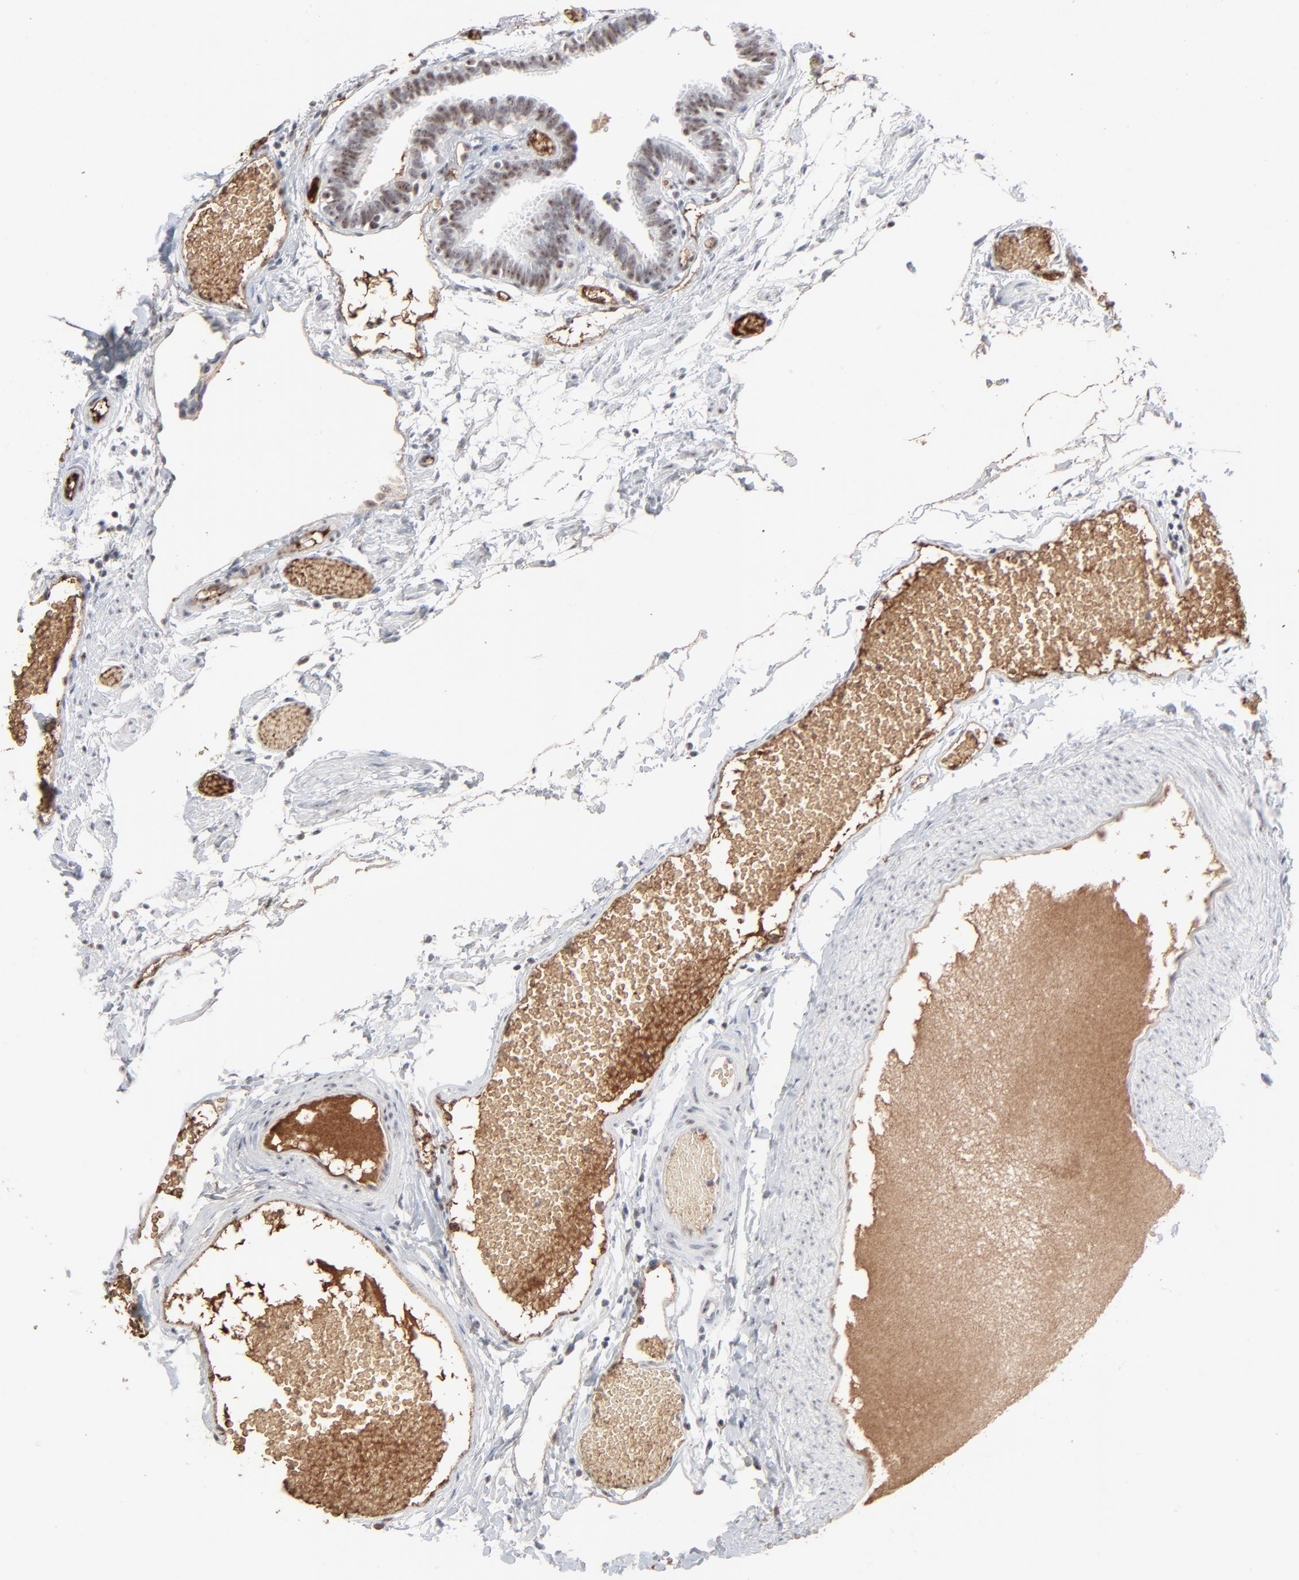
{"staining": {"intensity": "weak", "quantity": "25%-75%", "location": "nuclear"}, "tissue": "fallopian tube", "cell_type": "Glandular cells", "image_type": "normal", "snomed": [{"axis": "morphology", "description": "Normal tissue, NOS"}, {"axis": "topography", "description": "Fallopian tube"}], "caption": "A high-resolution image shows IHC staining of normal fallopian tube, which exhibits weak nuclear staining in about 25%-75% of glandular cells. (DAB (3,3'-diaminobenzidine) = brown stain, brightfield microscopy at high magnification).", "gene": "MPHOSPH6", "patient": {"sex": "female", "age": 29}}